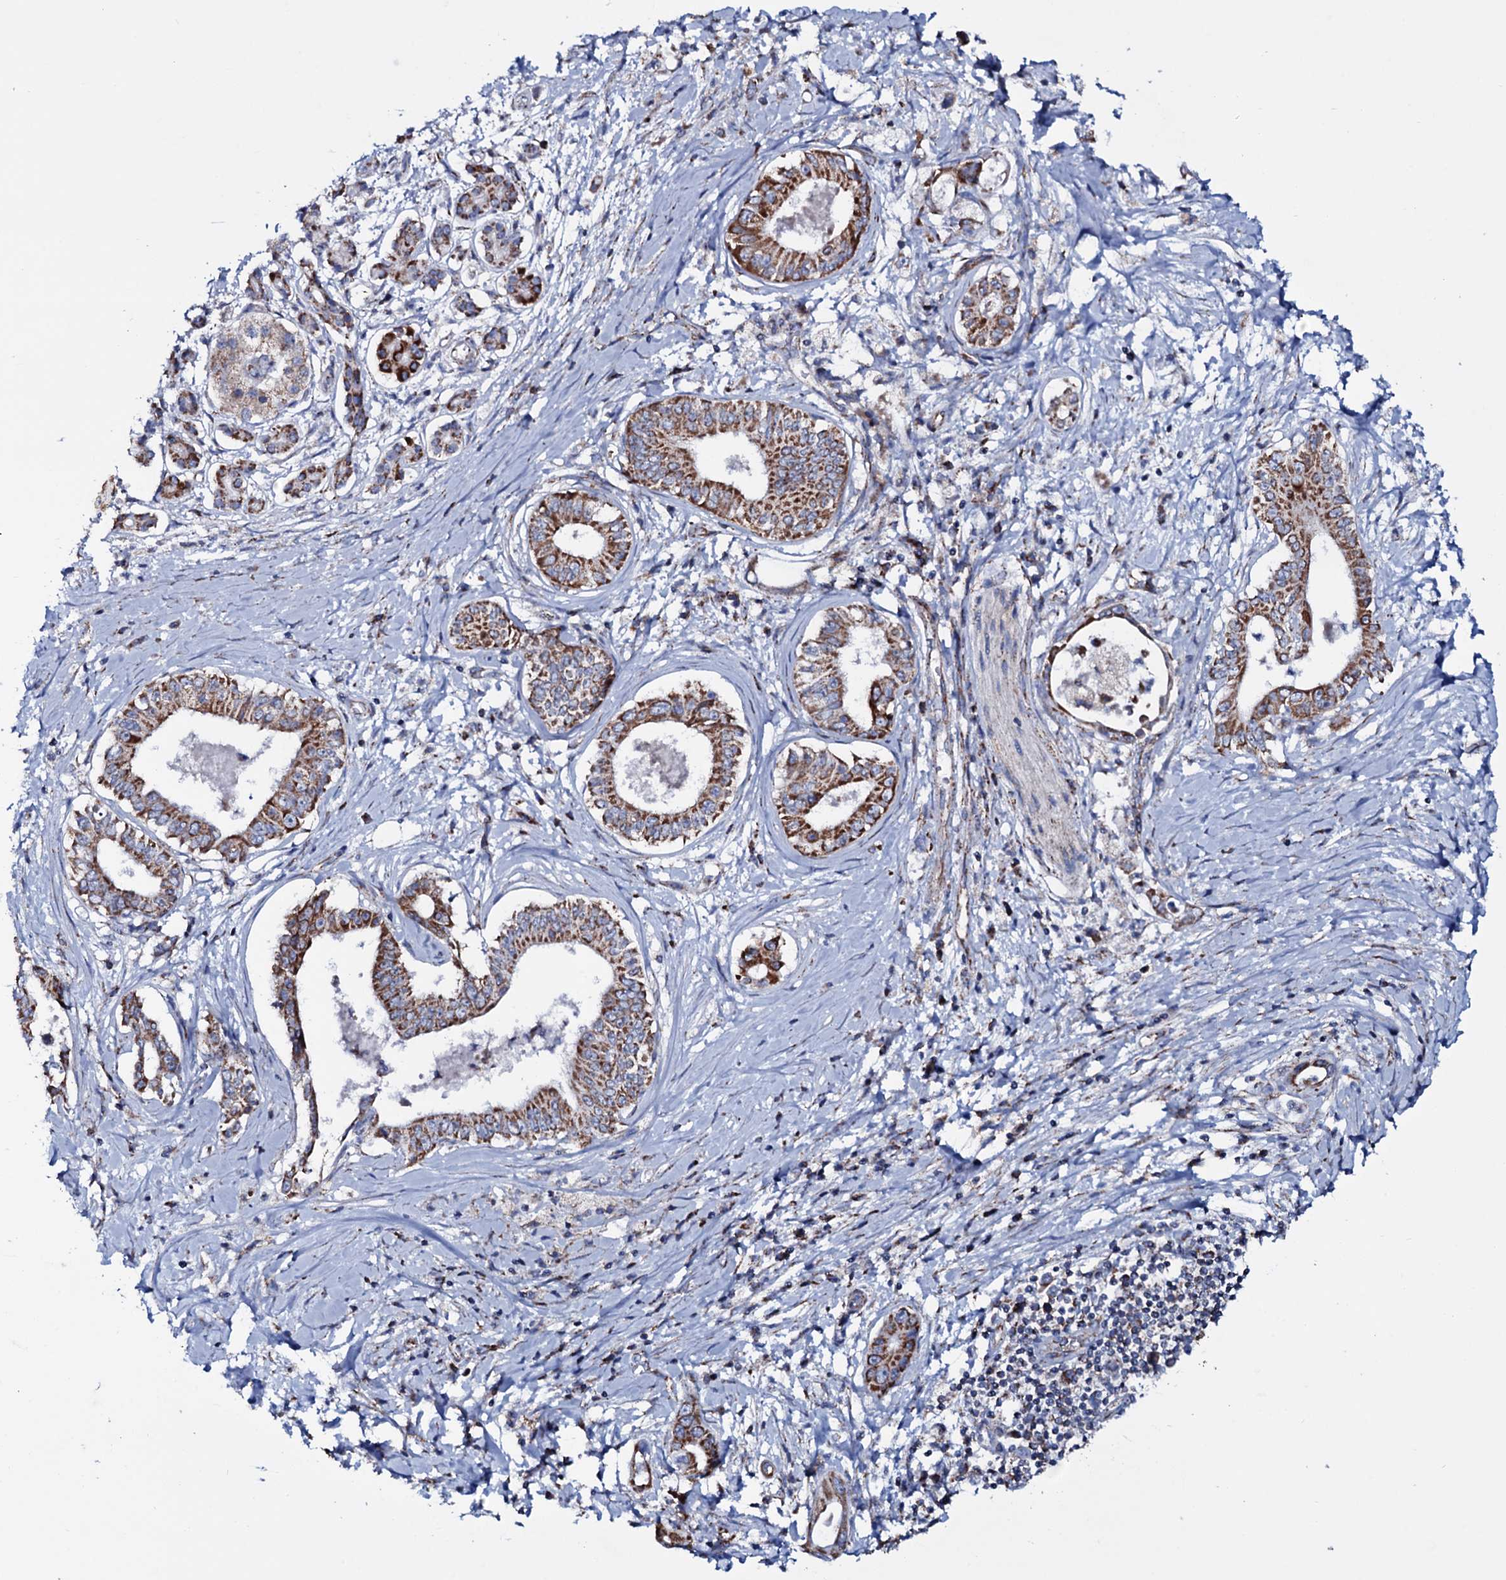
{"staining": {"intensity": "strong", "quantity": ">75%", "location": "cytoplasmic/membranous"}, "tissue": "pancreatic cancer", "cell_type": "Tumor cells", "image_type": "cancer", "snomed": [{"axis": "morphology", "description": "Adenocarcinoma, NOS"}, {"axis": "topography", "description": "Pancreas"}], "caption": "A high-resolution histopathology image shows immunohistochemistry staining of pancreatic cancer (adenocarcinoma), which exhibits strong cytoplasmic/membranous staining in approximately >75% of tumor cells.", "gene": "MRPS35", "patient": {"sex": "female", "age": 77}}